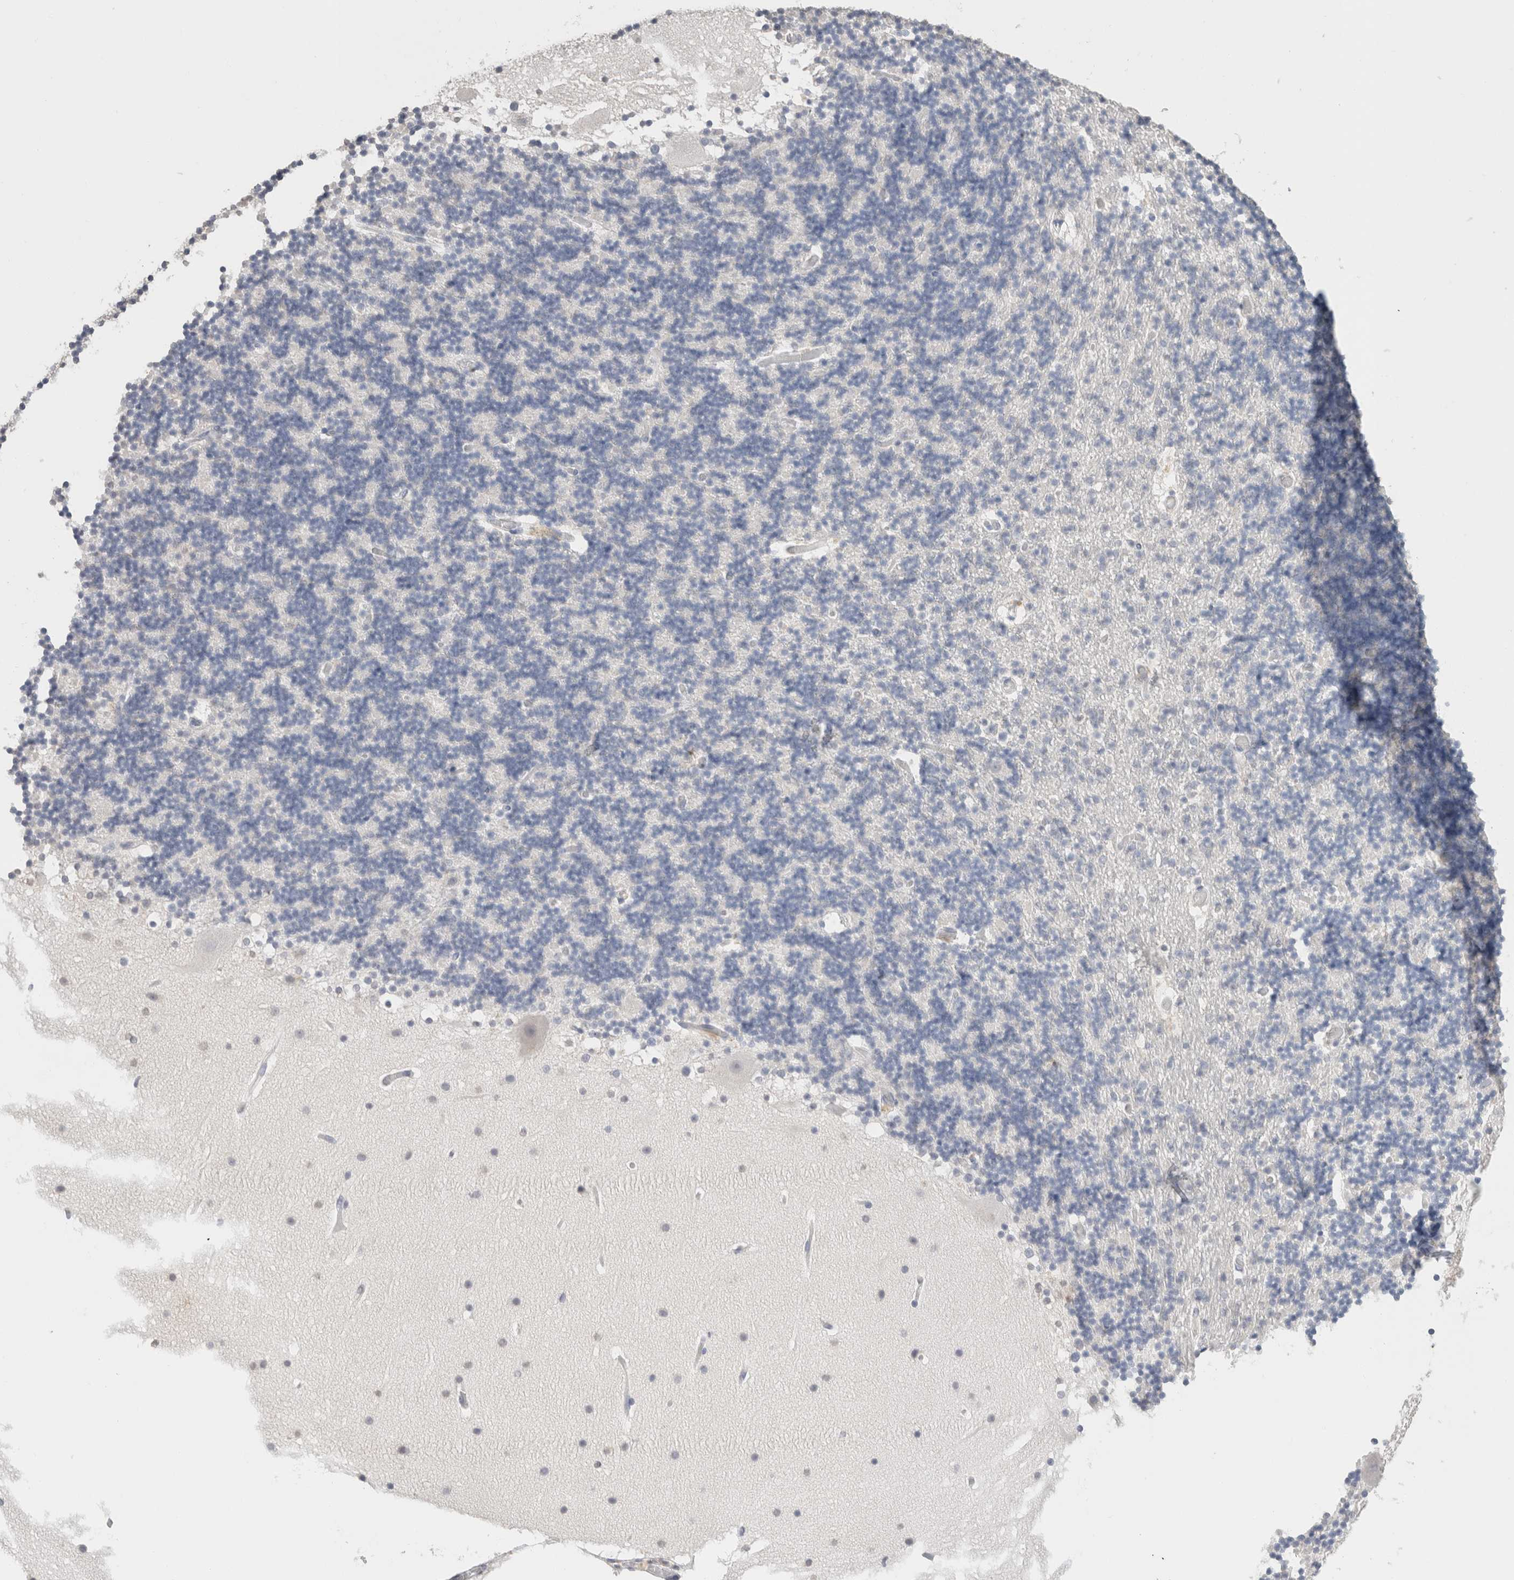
{"staining": {"intensity": "negative", "quantity": "none", "location": "none"}, "tissue": "cerebellum", "cell_type": "Cells in granular layer", "image_type": "normal", "snomed": [{"axis": "morphology", "description": "Normal tissue, NOS"}, {"axis": "topography", "description": "Cerebellum"}], "caption": "Immunohistochemistry (IHC) of unremarkable human cerebellum reveals no staining in cells in granular layer. Brightfield microscopy of IHC stained with DAB (3,3'-diaminobenzidine) (brown) and hematoxylin (blue), captured at high magnification.", "gene": "CD80", "patient": {"sex": "male", "age": 57}}